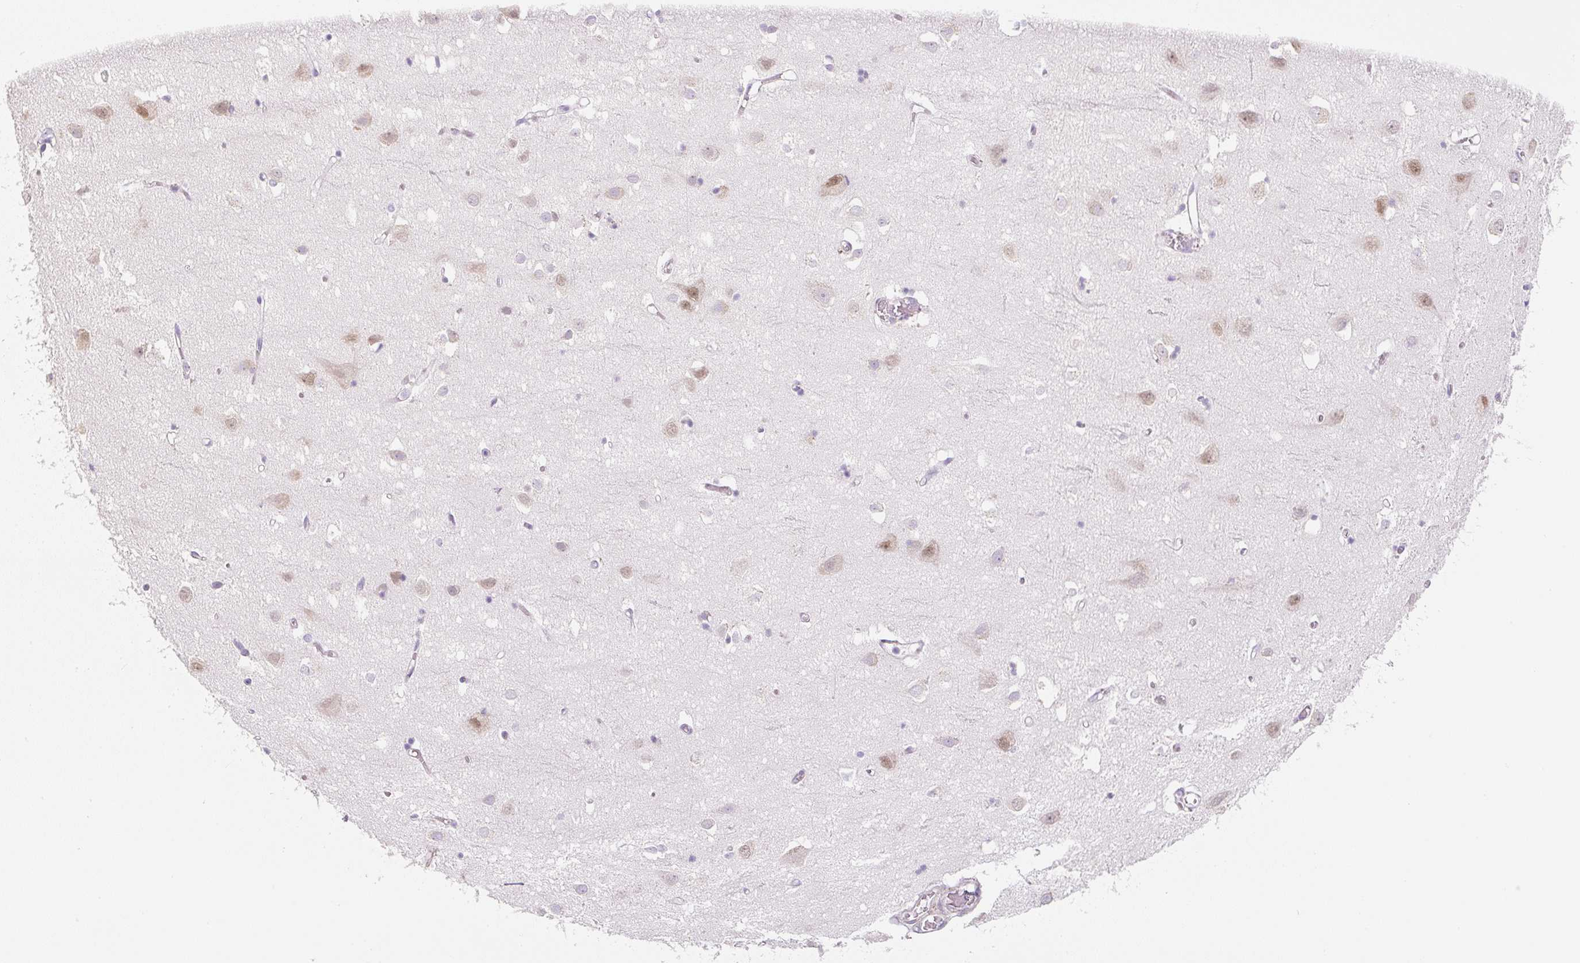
{"staining": {"intensity": "negative", "quantity": "none", "location": "none"}, "tissue": "cerebral cortex", "cell_type": "Endothelial cells", "image_type": "normal", "snomed": [{"axis": "morphology", "description": "Normal tissue, NOS"}, {"axis": "topography", "description": "Cerebral cortex"}], "caption": "High magnification brightfield microscopy of unremarkable cerebral cortex stained with DAB (brown) and counterstained with hematoxylin (blue): endothelial cells show no significant expression. The staining is performed using DAB brown chromogen with nuclei counter-stained in using hematoxylin.", "gene": "PWWP3B", "patient": {"sex": "male", "age": 70}}